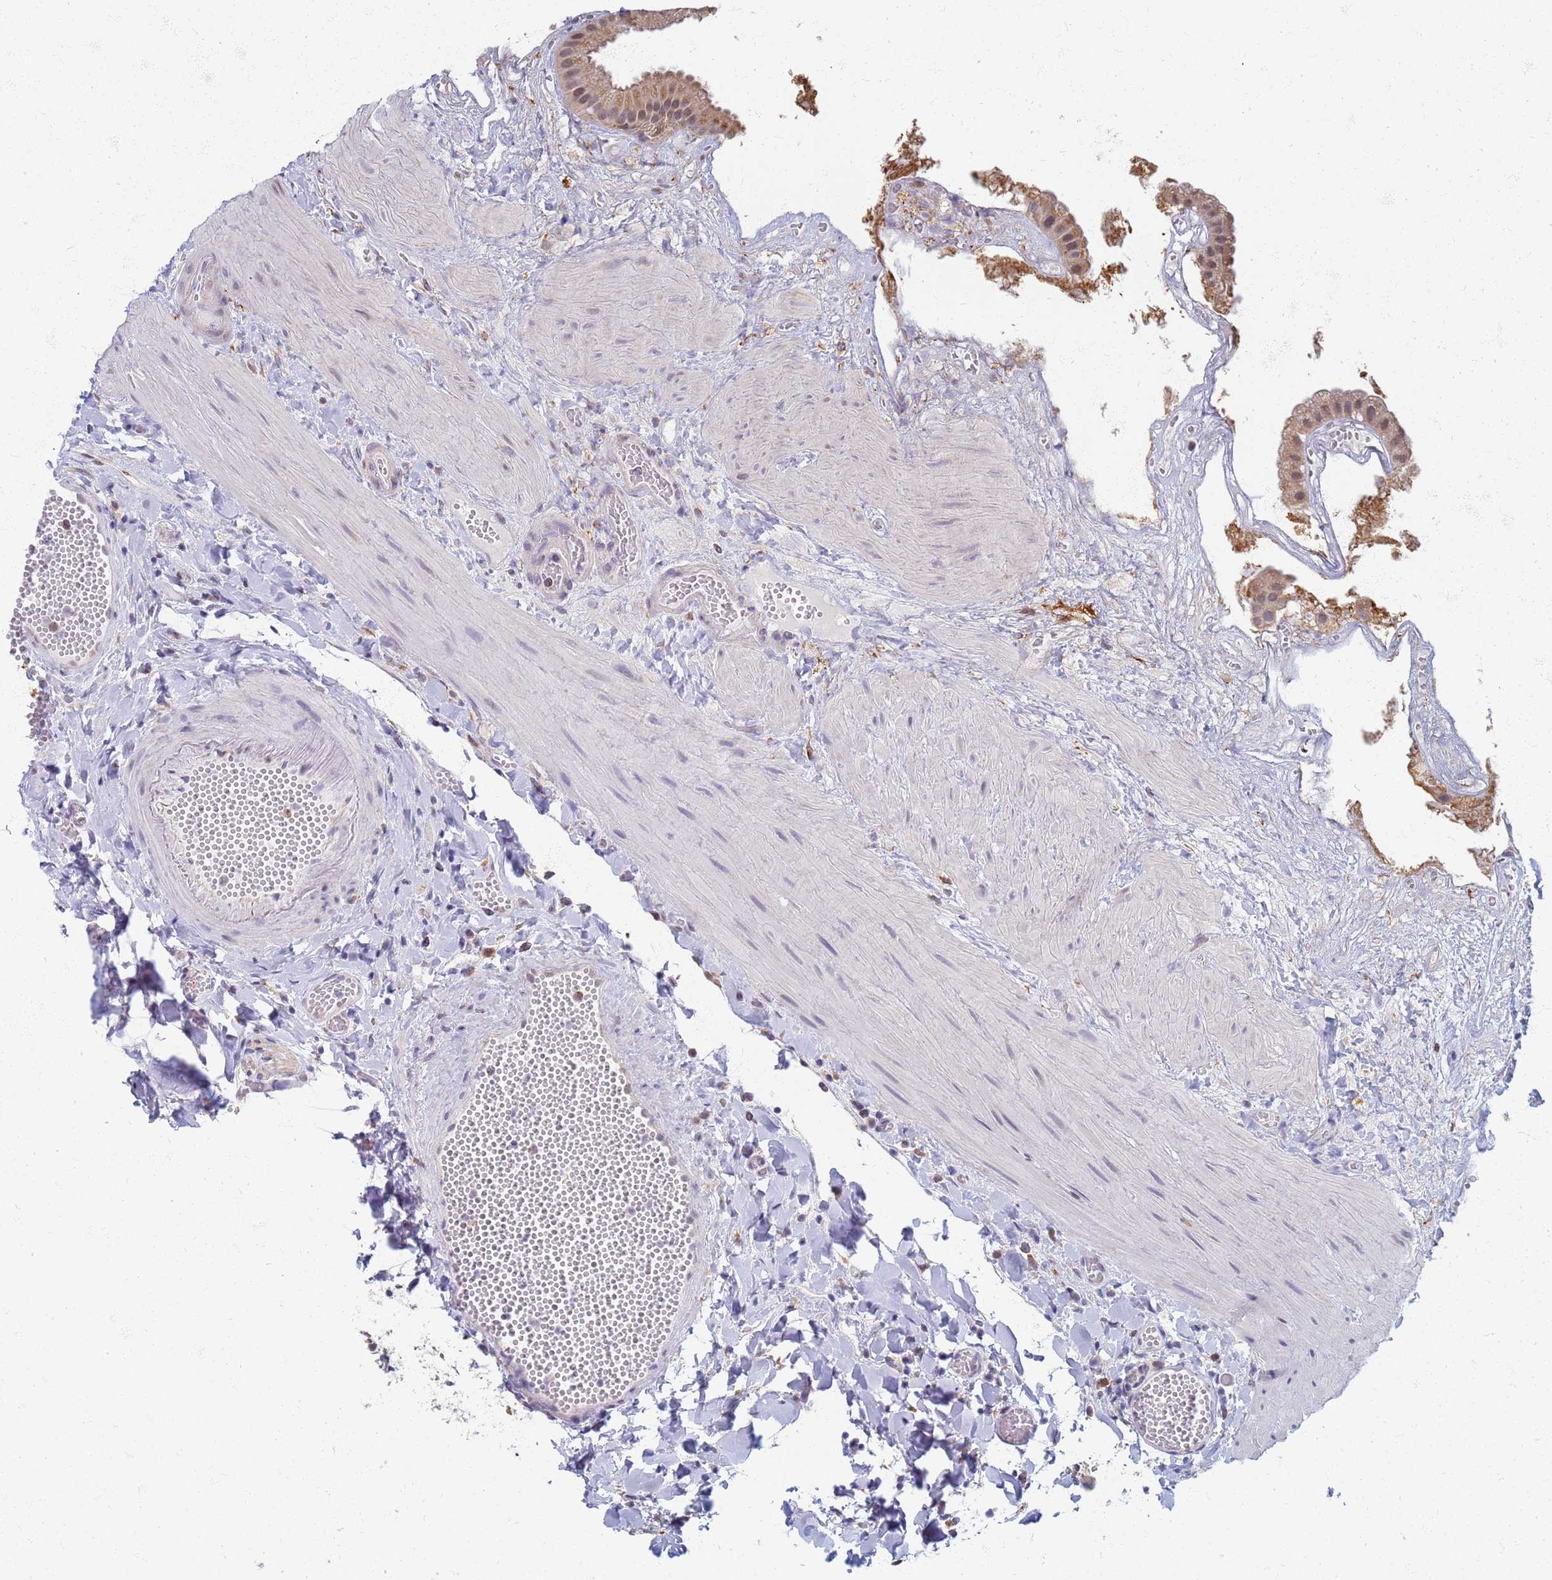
{"staining": {"intensity": "moderate", "quantity": "25%-75%", "location": "cytoplasmic/membranous,nuclear"}, "tissue": "gallbladder", "cell_type": "Glandular cells", "image_type": "normal", "snomed": [{"axis": "morphology", "description": "Normal tissue, NOS"}, {"axis": "topography", "description": "Gallbladder"}], "caption": "Gallbladder stained with DAB immunohistochemistry displays medium levels of moderate cytoplasmic/membranous,nuclear positivity in approximately 25%-75% of glandular cells.", "gene": "ATP6V1E1", "patient": {"sex": "male", "age": 55}}